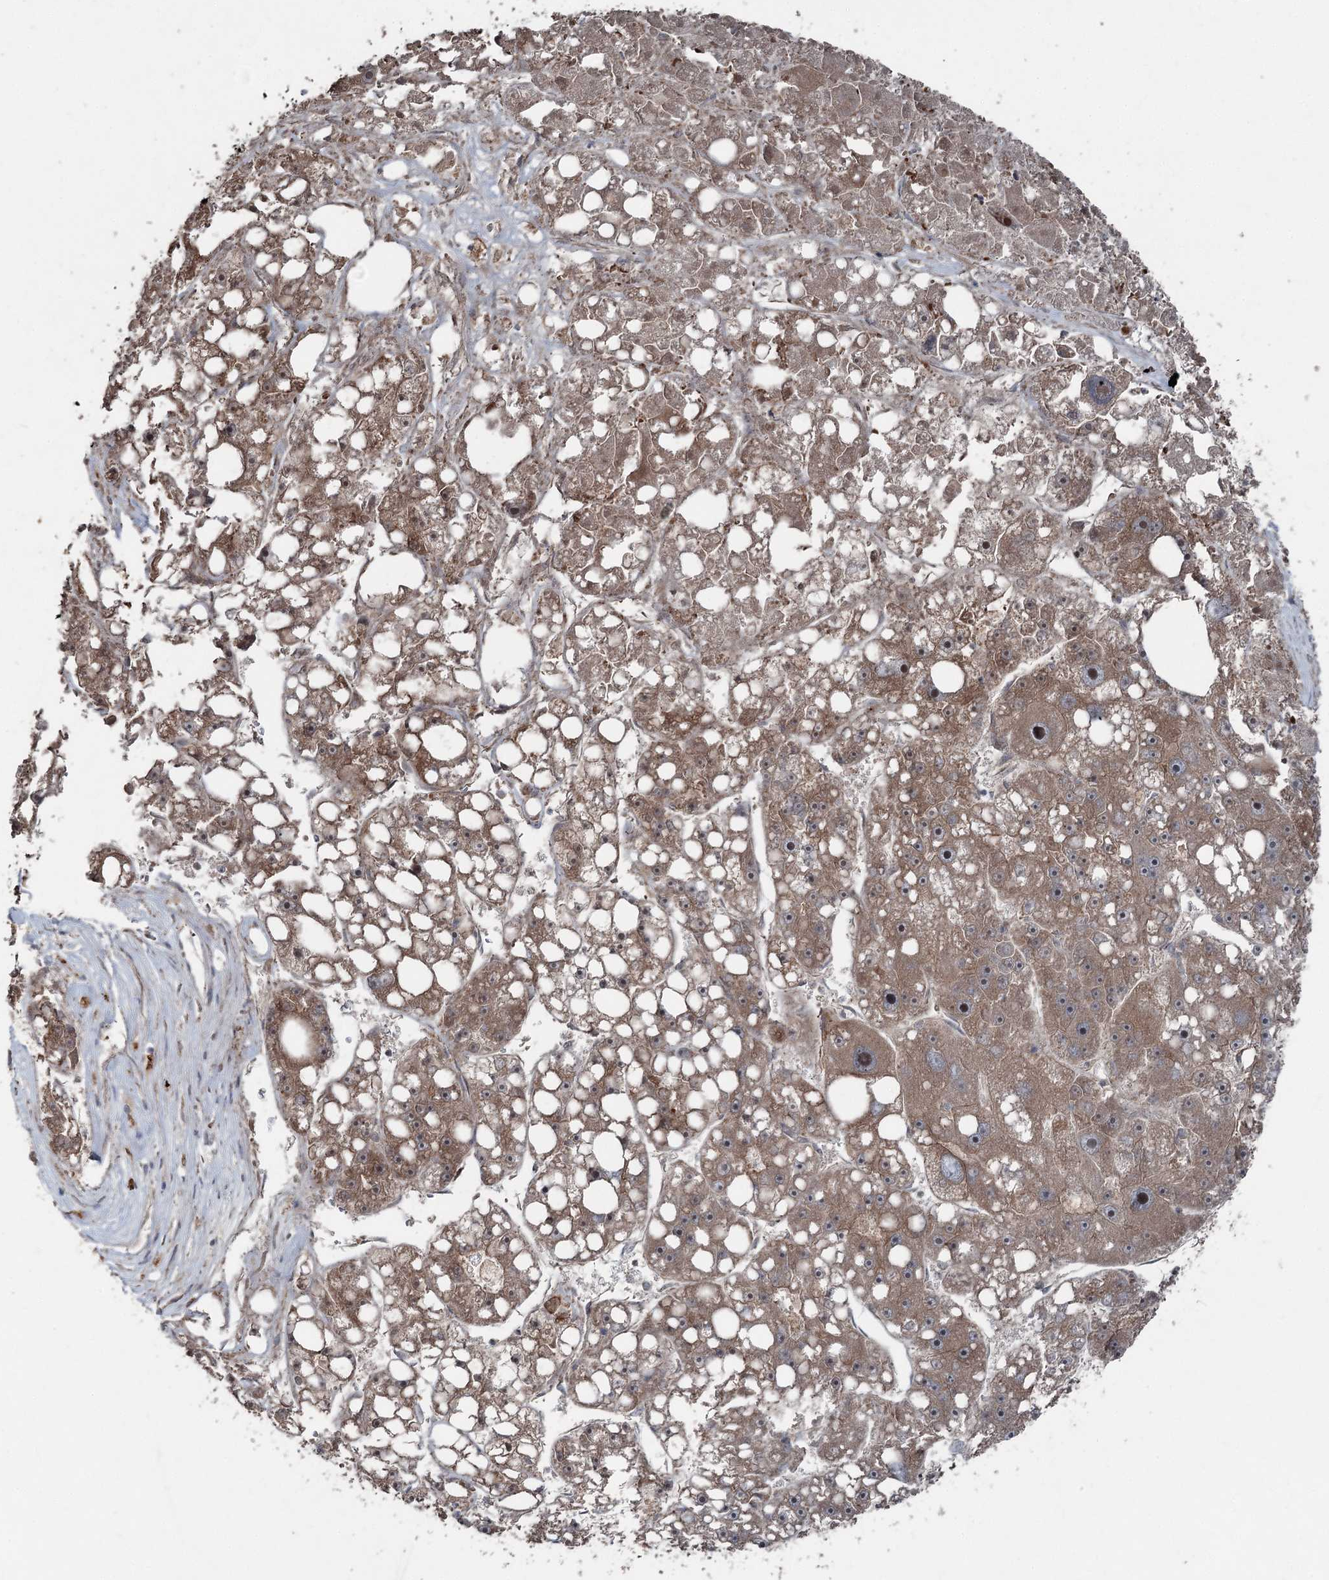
{"staining": {"intensity": "moderate", "quantity": ">75%", "location": "cytoplasmic/membranous"}, "tissue": "liver cancer", "cell_type": "Tumor cells", "image_type": "cancer", "snomed": [{"axis": "morphology", "description": "Carcinoma, Hepatocellular, NOS"}, {"axis": "topography", "description": "Liver"}], "caption": "The histopathology image shows staining of hepatocellular carcinoma (liver), revealing moderate cytoplasmic/membranous protein staining (brown color) within tumor cells.", "gene": "MAPK8IP2", "patient": {"sex": "female", "age": 61}}